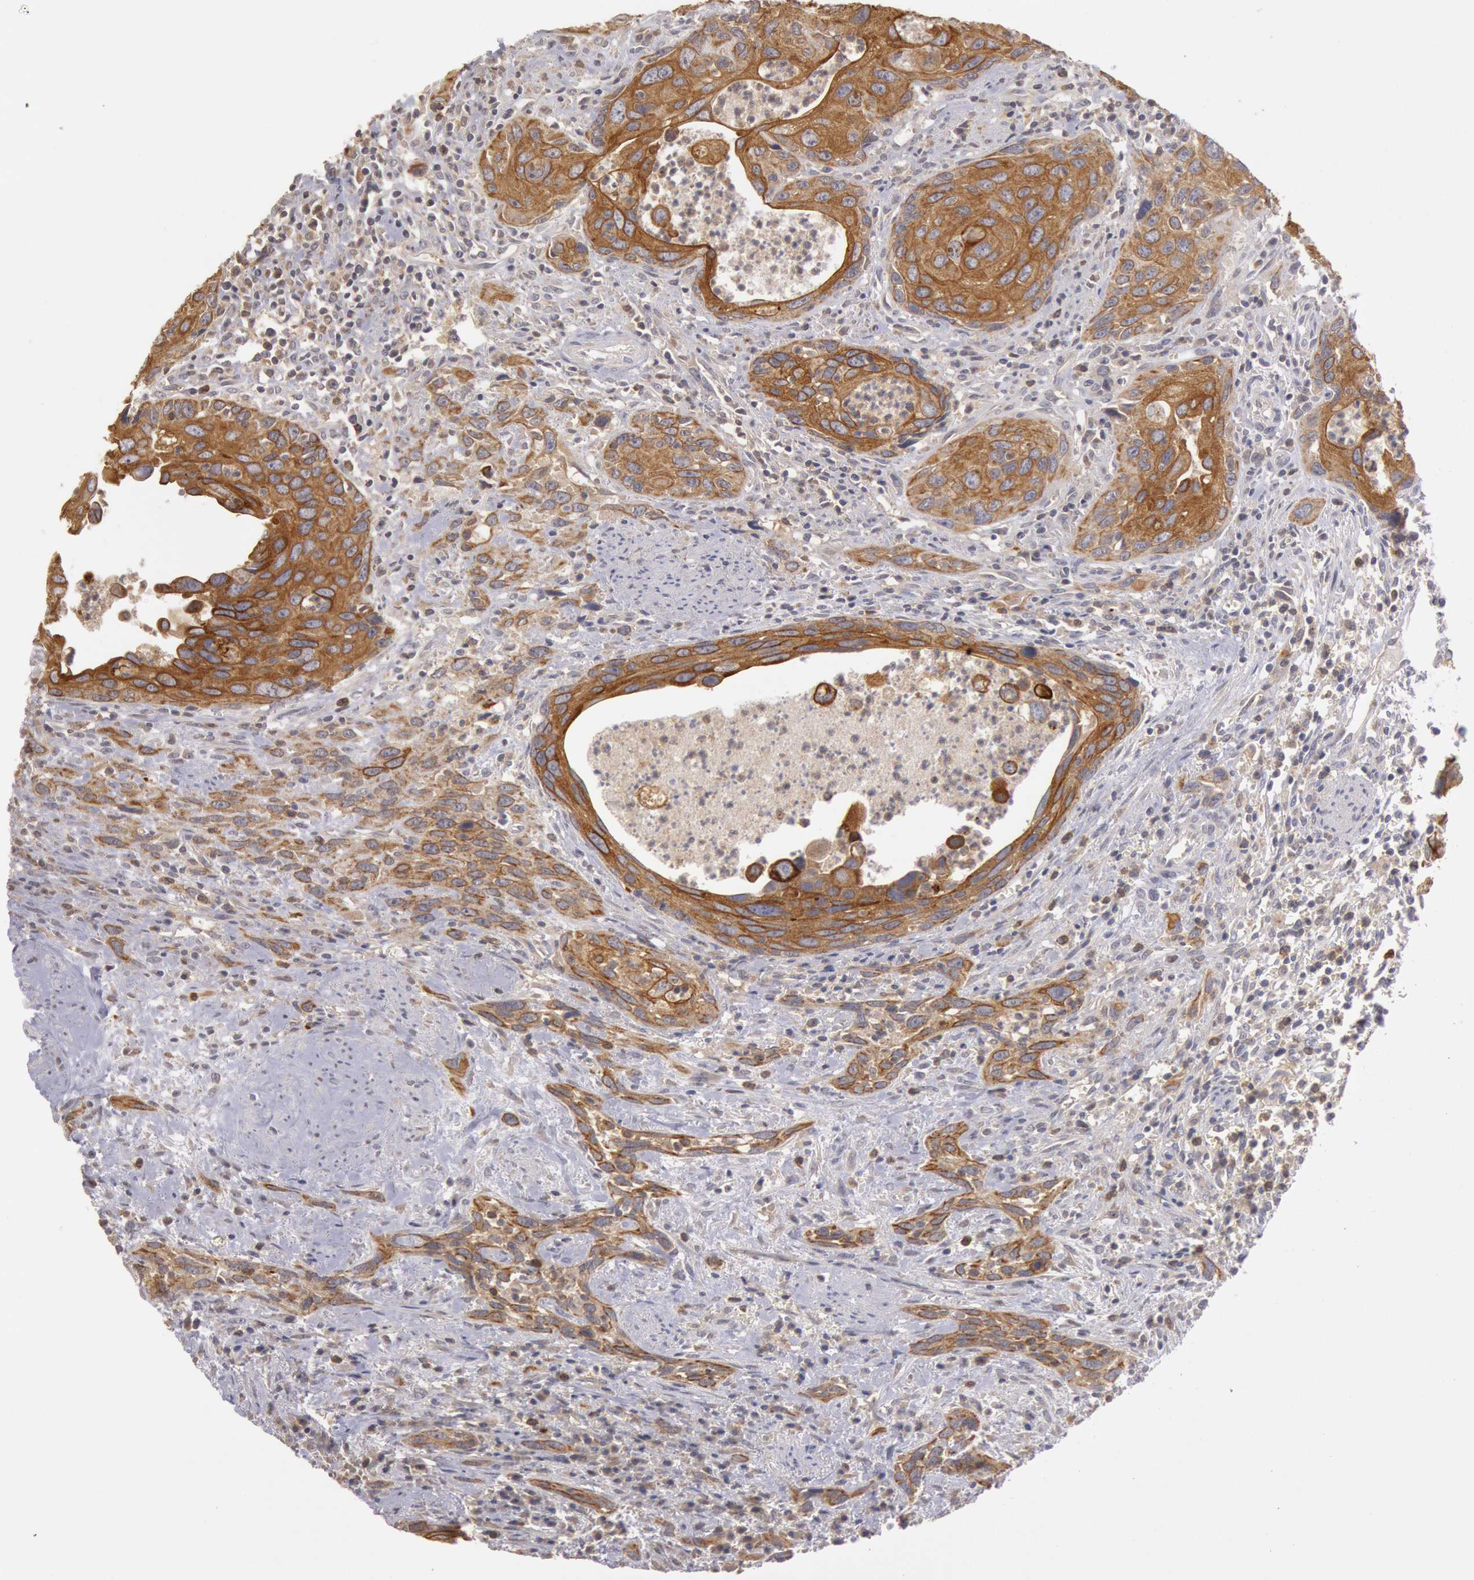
{"staining": {"intensity": "strong", "quantity": ">75%", "location": "cytoplasmic/membranous"}, "tissue": "urothelial cancer", "cell_type": "Tumor cells", "image_type": "cancer", "snomed": [{"axis": "morphology", "description": "Urothelial carcinoma, High grade"}, {"axis": "topography", "description": "Urinary bladder"}], "caption": "Protein staining shows strong cytoplasmic/membranous expression in approximately >75% of tumor cells in urothelial carcinoma (high-grade).", "gene": "PLA2G6", "patient": {"sex": "male", "age": 71}}